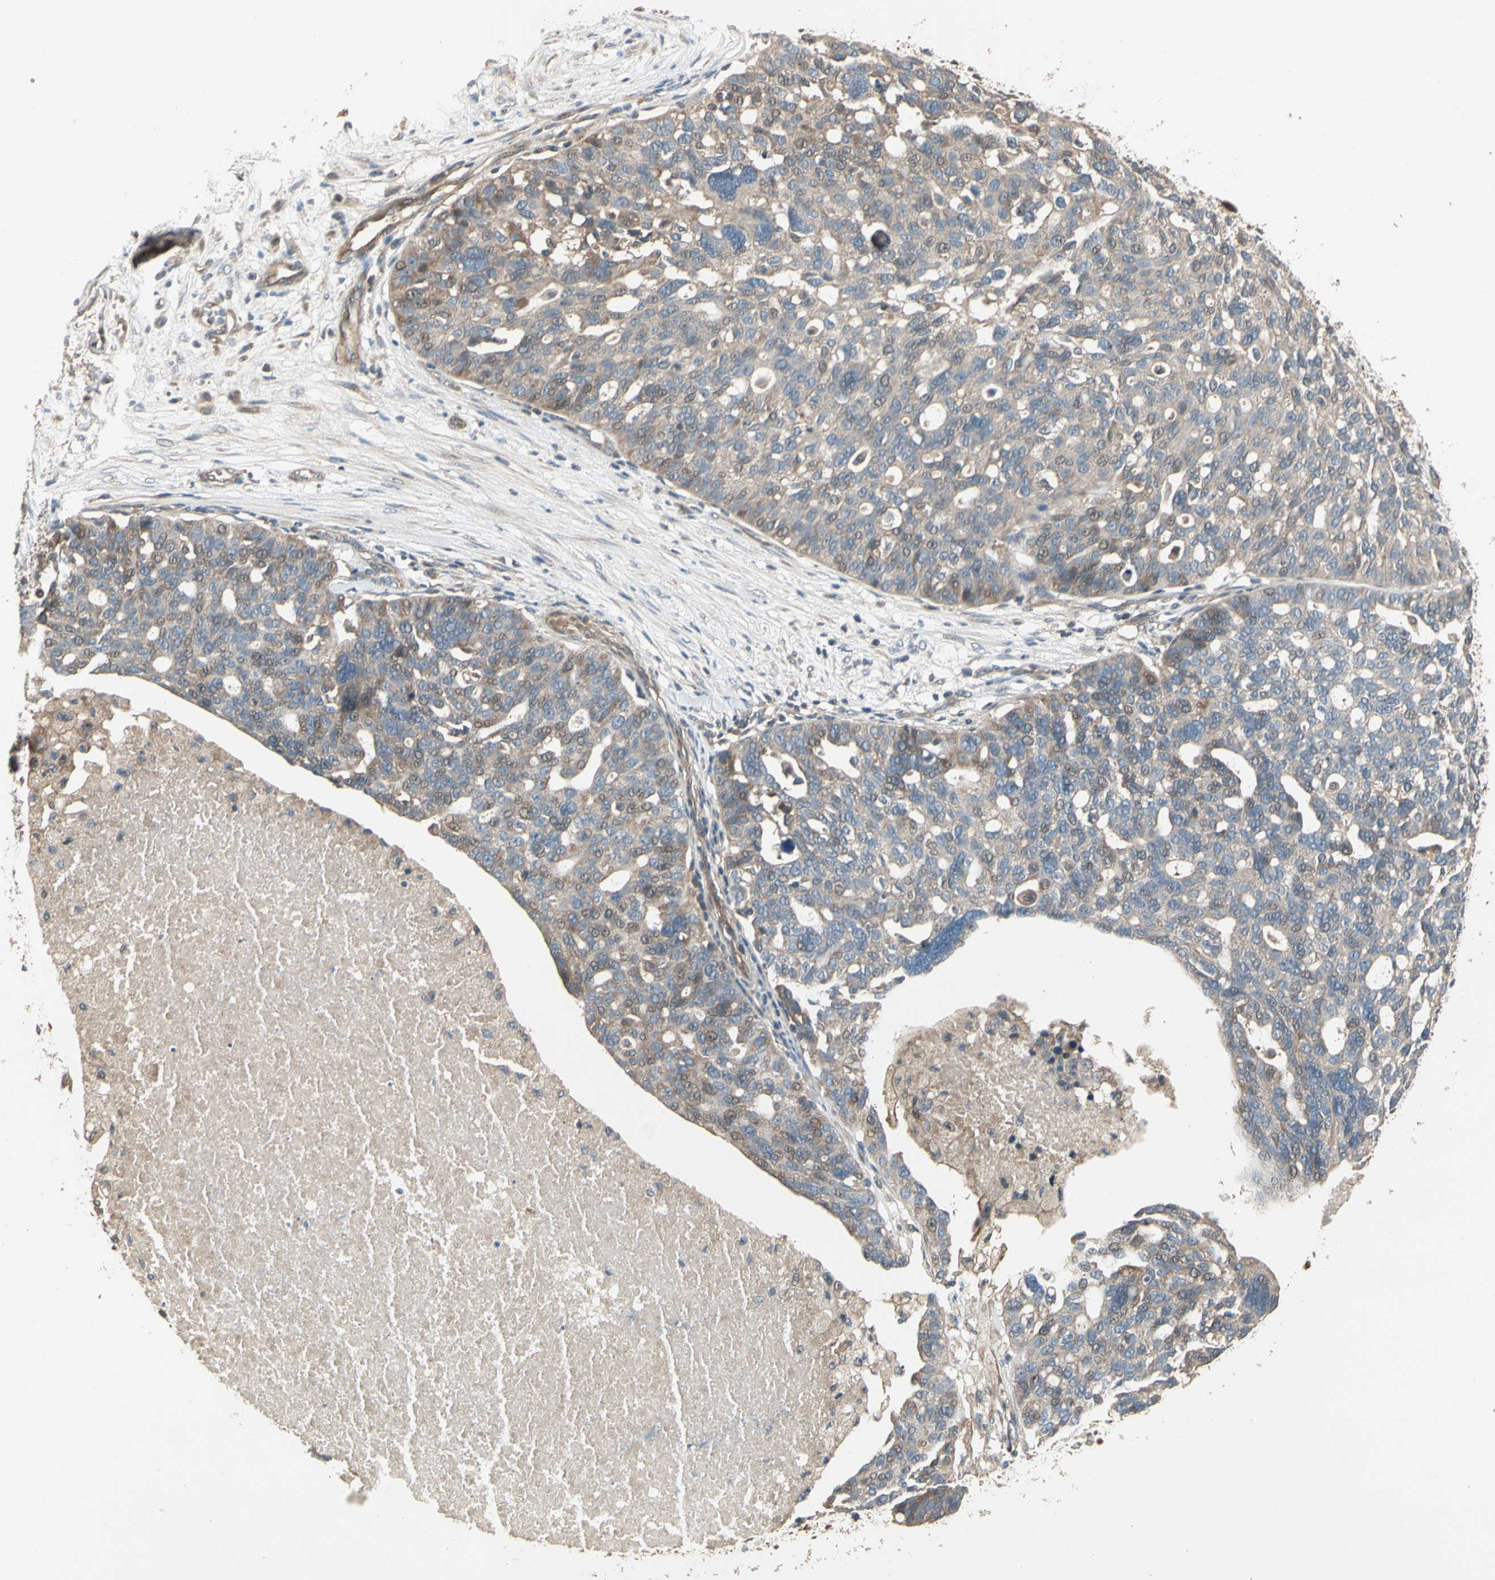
{"staining": {"intensity": "weak", "quantity": "<25%", "location": "nuclear"}, "tissue": "ovarian cancer", "cell_type": "Tumor cells", "image_type": "cancer", "snomed": [{"axis": "morphology", "description": "Cystadenocarcinoma, serous, NOS"}, {"axis": "topography", "description": "Ovary"}], "caption": "A high-resolution histopathology image shows immunohistochemistry (IHC) staining of ovarian serous cystadenocarcinoma, which shows no significant expression in tumor cells. Brightfield microscopy of immunohistochemistry stained with DAB (brown) and hematoxylin (blue), captured at high magnification.", "gene": "ACVR1", "patient": {"sex": "female", "age": 59}}